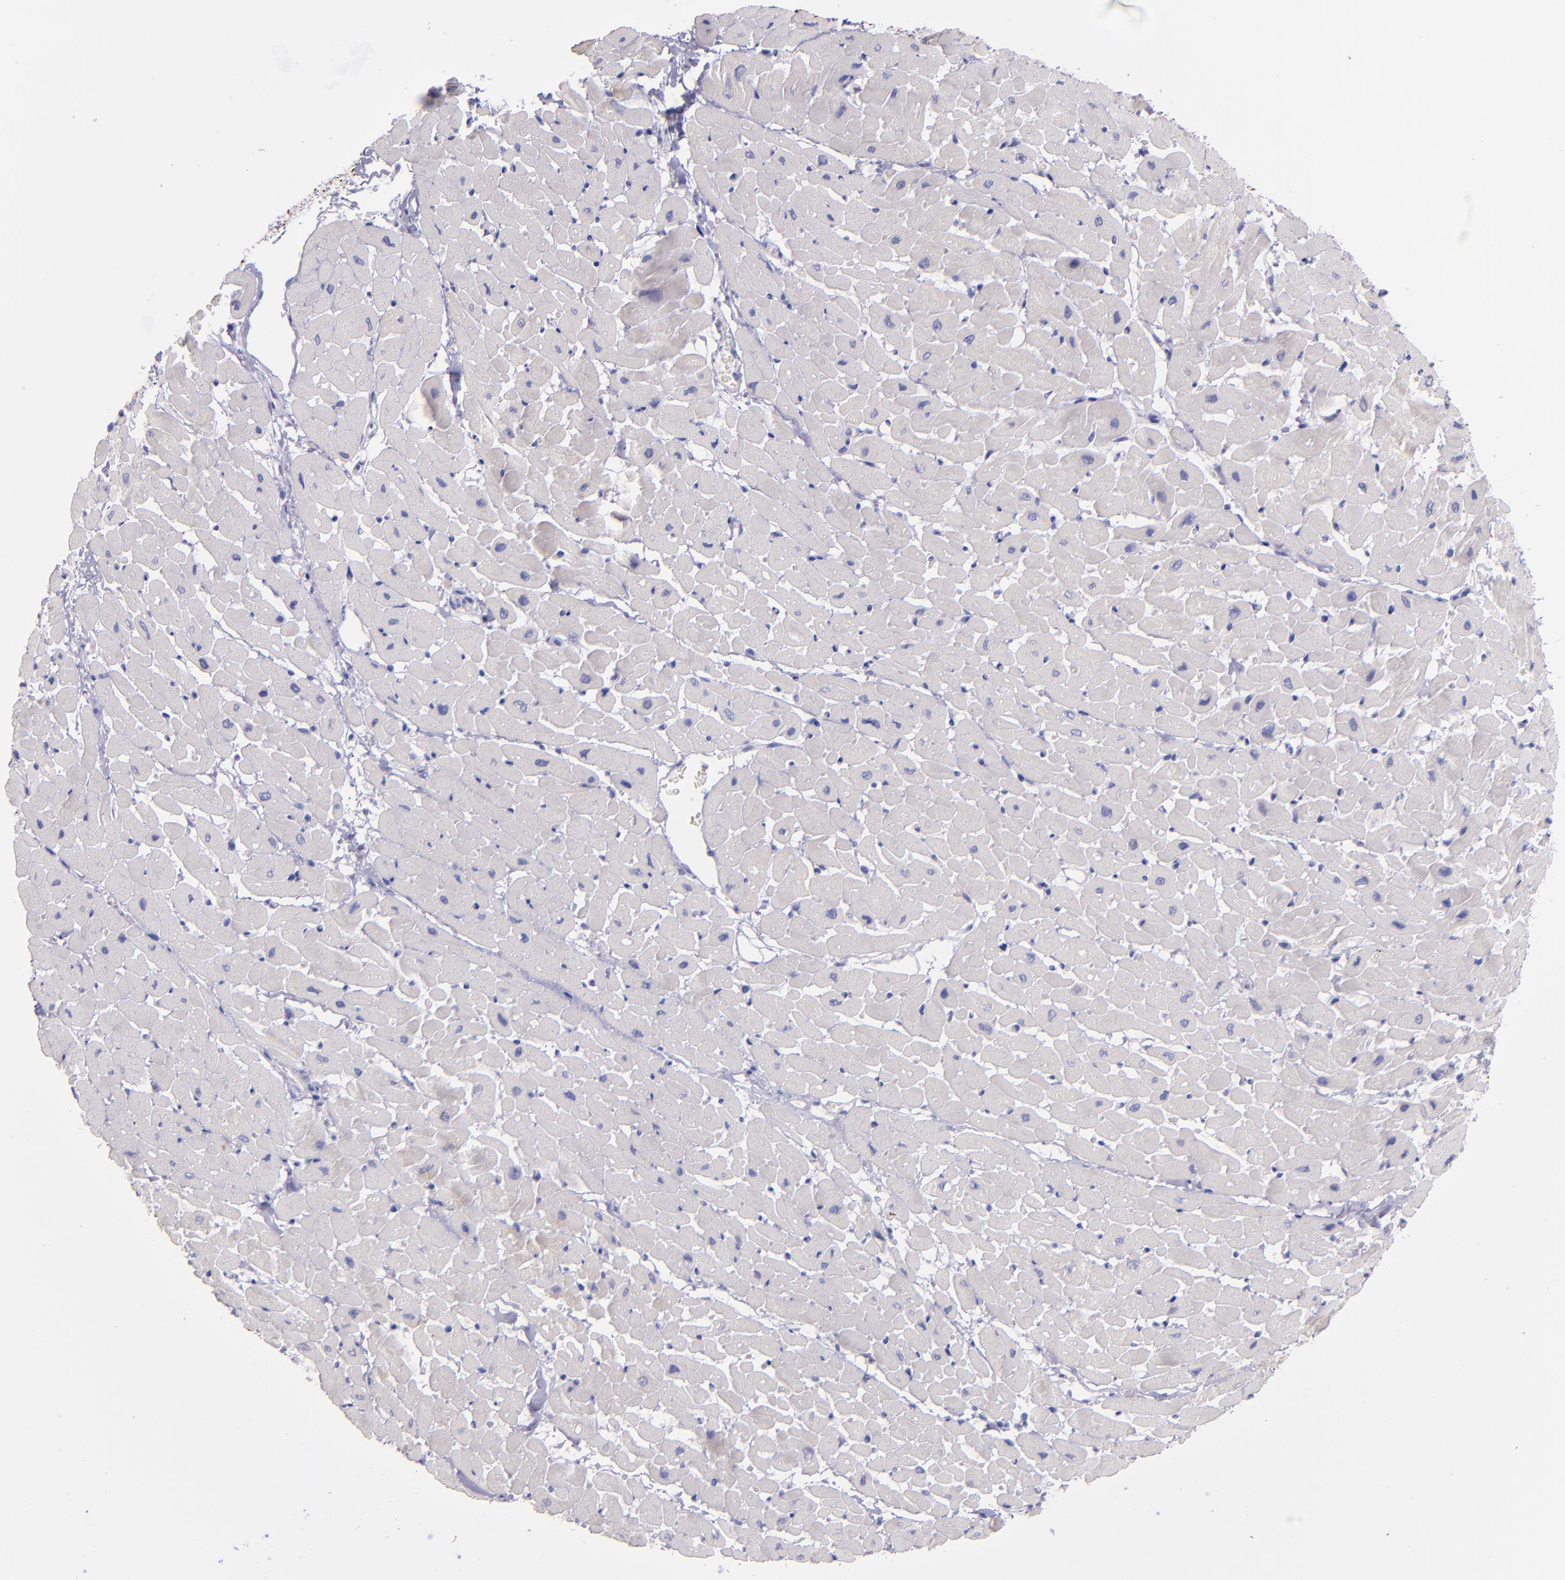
{"staining": {"intensity": "negative", "quantity": "none", "location": "none"}, "tissue": "heart muscle", "cell_type": "Cardiomyocytes", "image_type": "normal", "snomed": [{"axis": "morphology", "description": "Normal tissue, NOS"}, {"axis": "topography", "description": "Heart"}], "caption": "Immunohistochemical staining of benign human heart muscle demonstrates no significant expression in cardiomyocytes.", "gene": "TNNT3", "patient": {"sex": "male", "age": 45}}